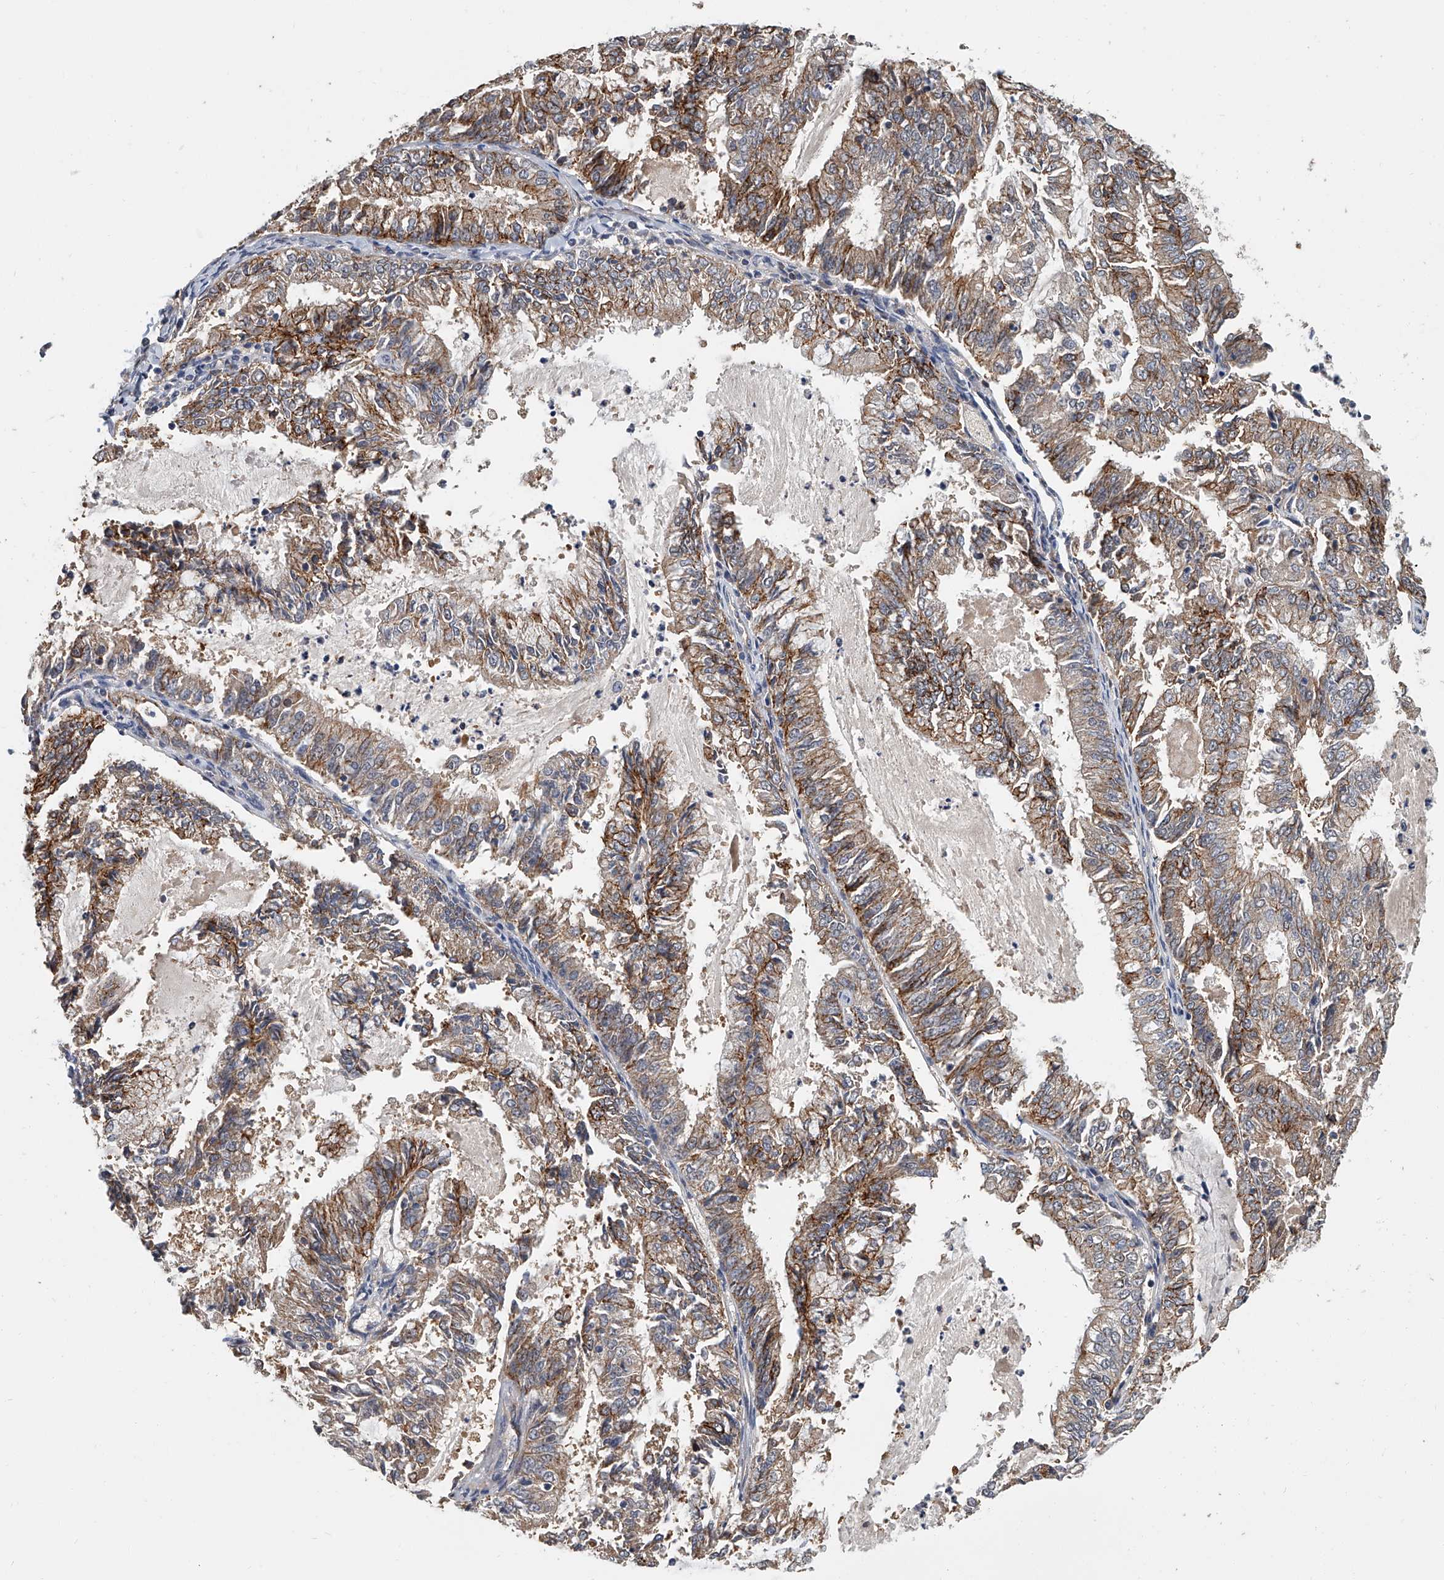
{"staining": {"intensity": "moderate", "quantity": "25%-75%", "location": "cytoplasmic/membranous"}, "tissue": "endometrial cancer", "cell_type": "Tumor cells", "image_type": "cancer", "snomed": [{"axis": "morphology", "description": "Adenocarcinoma, NOS"}, {"axis": "topography", "description": "Endometrium"}], "caption": "High-power microscopy captured an immunohistochemistry histopathology image of endometrial cancer, revealing moderate cytoplasmic/membranous positivity in approximately 25%-75% of tumor cells.", "gene": "CD200", "patient": {"sex": "female", "age": 57}}